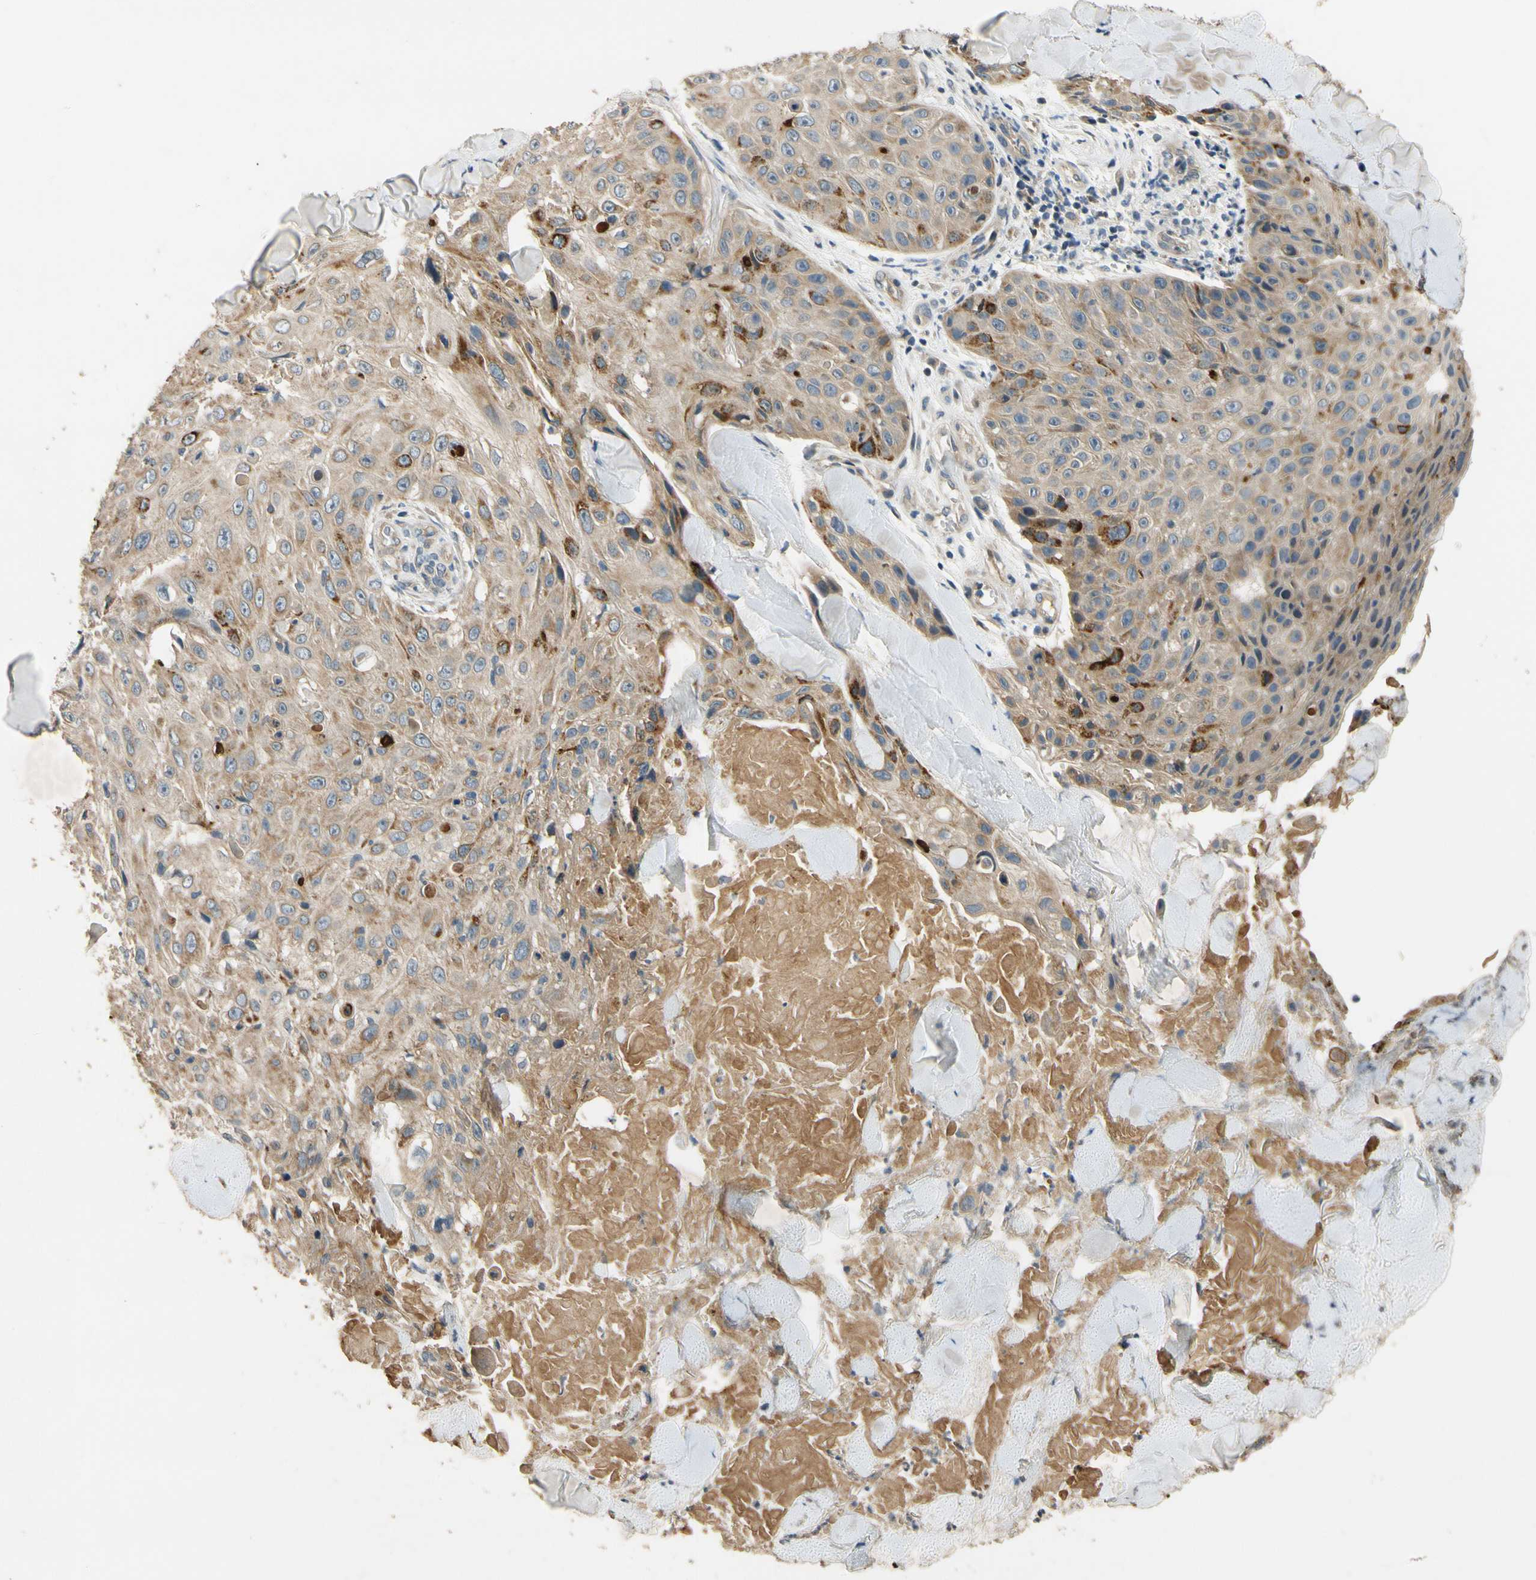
{"staining": {"intensity": "weak", "quantity": ">75%", "location": "cytoplasmic/membranous"}, "tissue": "skin cancer", "cell_type": "Tumor cells", "image_type": "cancer", "snomed": [{"axis": "morphology", "description": "Squamous cell carcinoma, NOS"}, {"axis": "topography", "description": "Skin"}], "caption": "Brown immunohistochemical staining in human skin cancer demonstrates weak cytoplasmic/membranous positivity in approximately >75% of tumor cells.", "gene": "ALKBH3", "patient": {"sex": "male", "age": 86}}